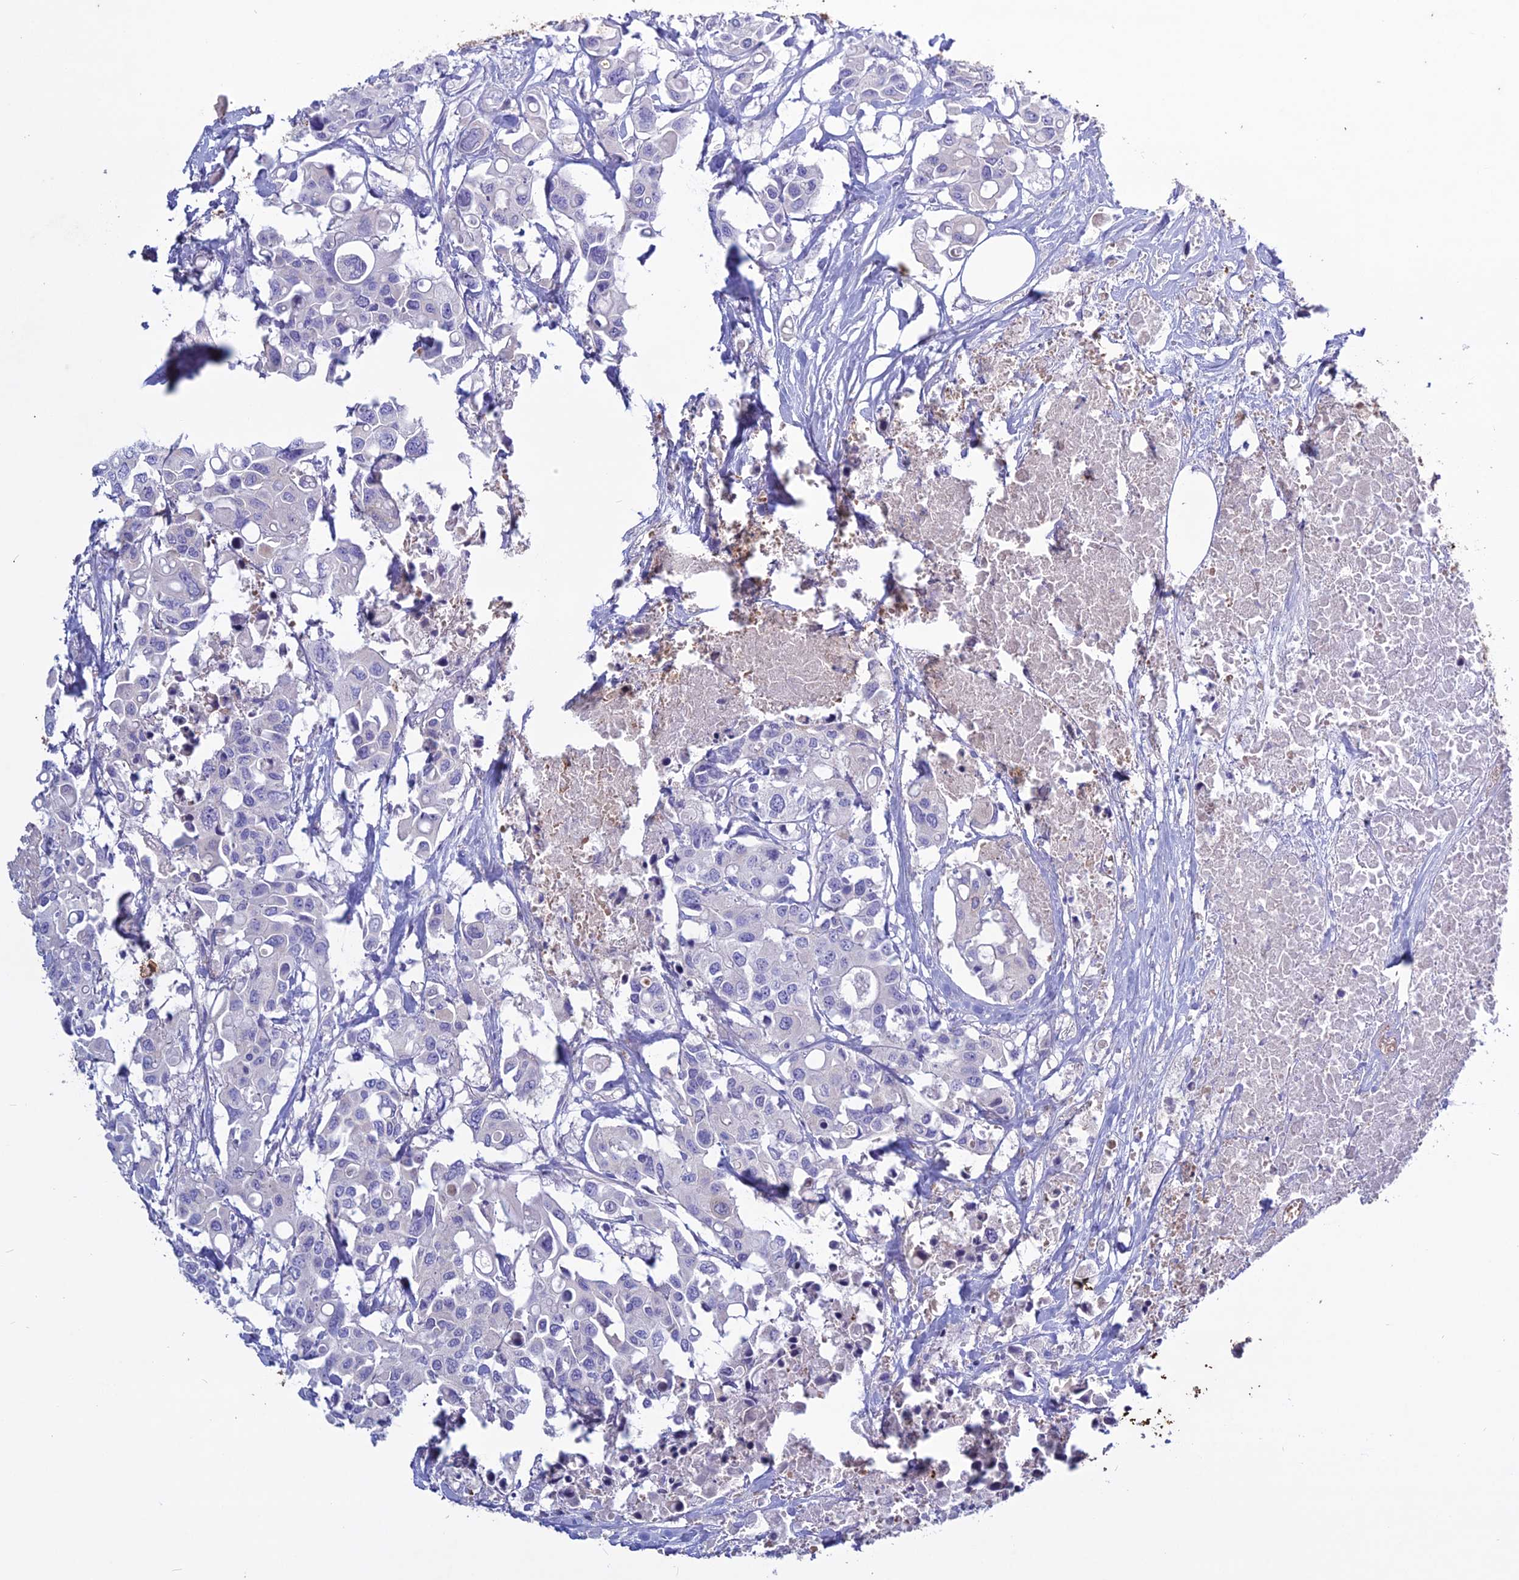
{"staining": {"intensity": "negative", "quantity": "none", "location": "none"}, "tissue": "colorectal cancer", "cell_type": "Tumor cells", "image_type": "cancer", "snomed": [{"axis": "morphology", "description": "Adenocarcinoma, NOS"}, {"axis": "topography", "description": "Colon"}], "caption": "IHC histopathology image of neoplastic tissue: adenocarcinoma (colorectal) stained with DAB reveals no significant protein expression in tumor cells. The staining is performed using DAB (3,3'-diaminobenzidine) brown chromogen with nuclei counter-stained in using hematoxylin.", "gene": "CLEC2L", "patient": {"sex": "male", "age": 77}}